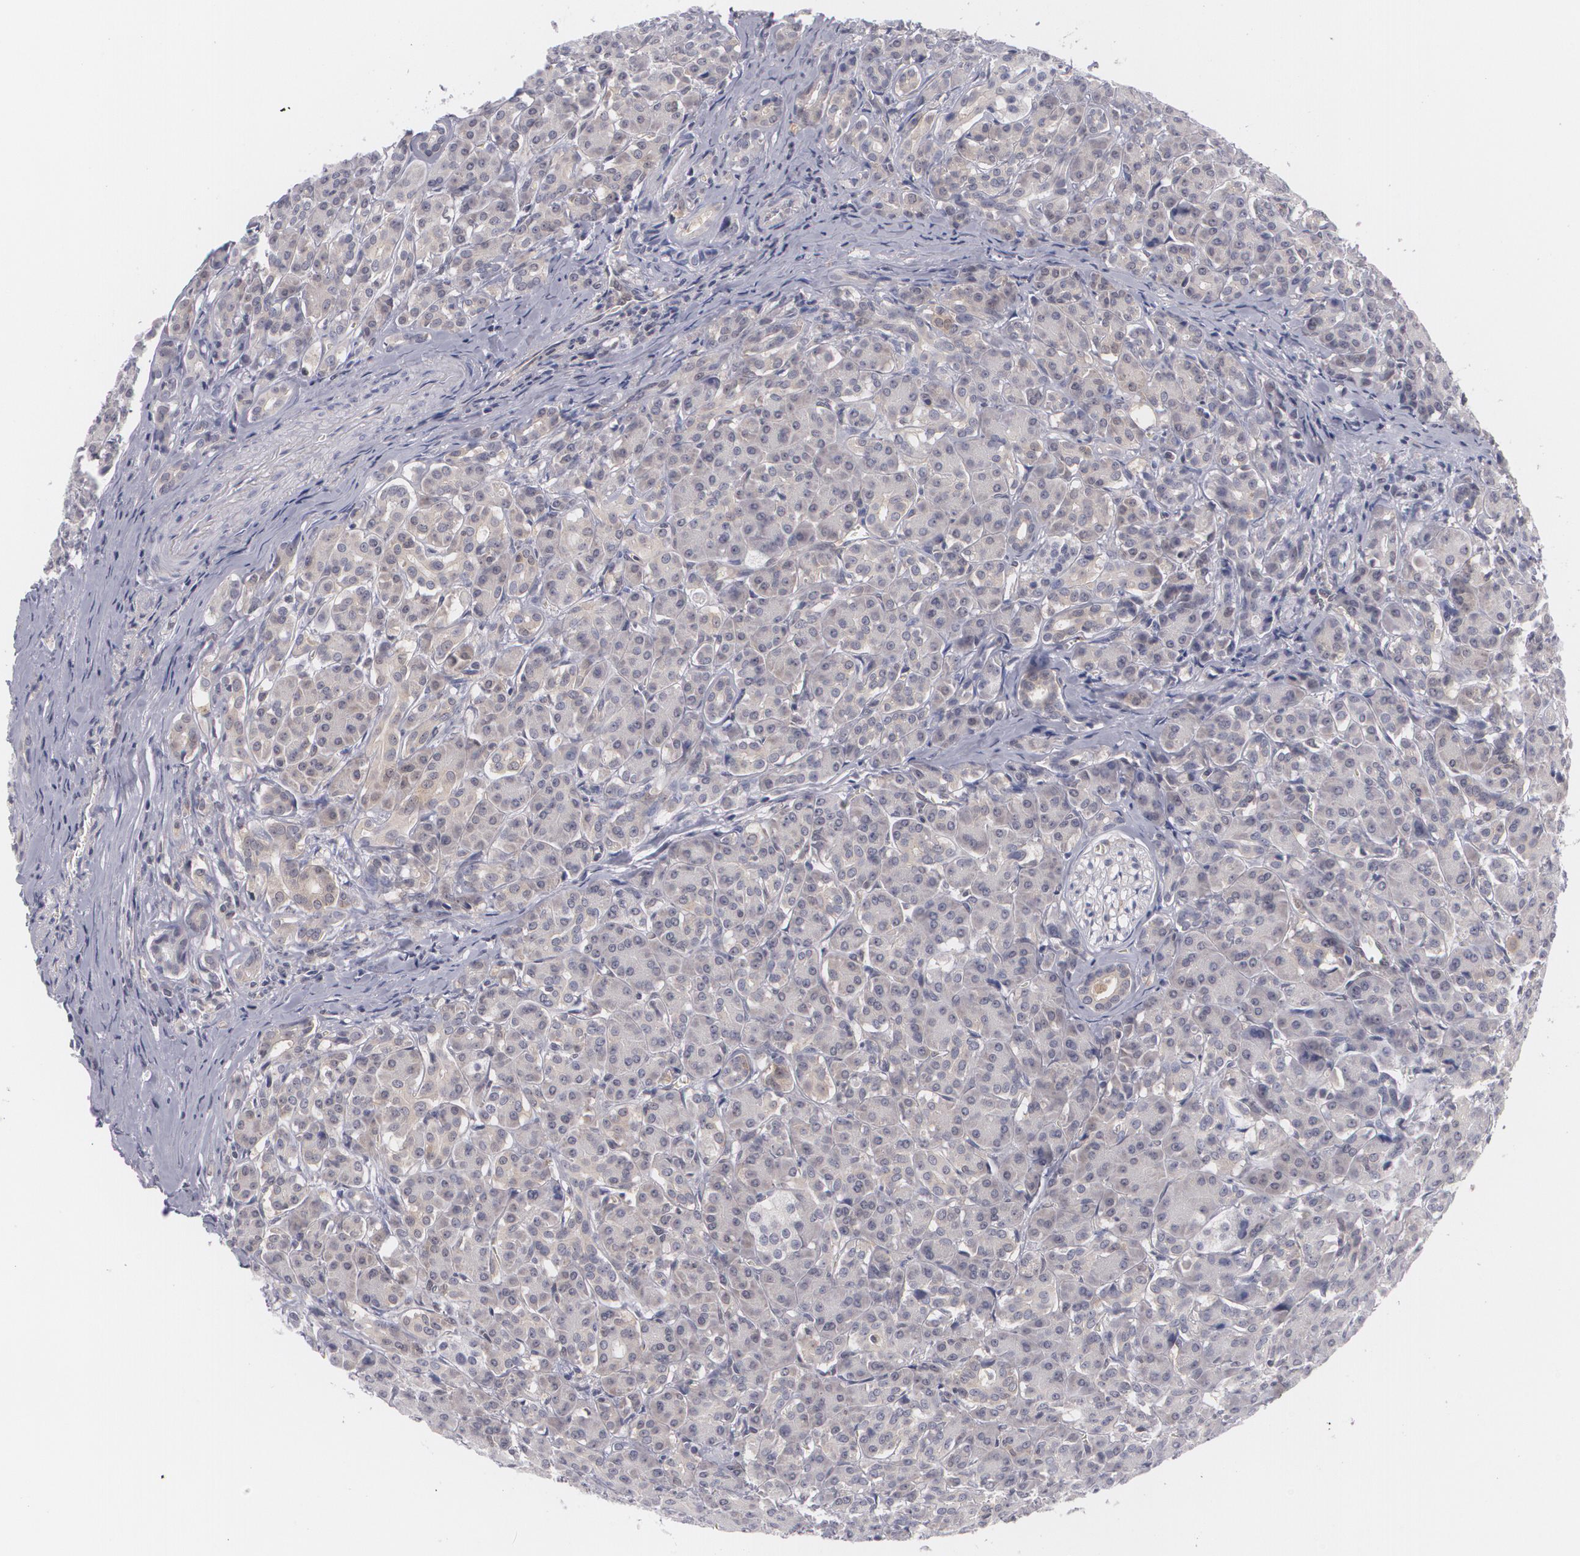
{"staining": {"intensity": "weak", "quantity": ">75%", "location": "cytoplasmic/membranous"}, "tissue": "pancreas", "cell_type": "Exocrine glandular cells", "image_type": "normal", "snomed": [{"axis": "morphology", "description": "Normal tissue, NOS"}, {"axis": "topography", "description": "Lymph node"}, {"axis": "topography", "description": "Pancreas"}], "caption": "Immunohistochemistry (DAB (3,3'-diaminobenzidine)) staining of normal human pancreas demonstrates weak cytoplasmic/membranous protein expression in about >75% of exocrine glandular cells. The staining was performed using DAB (3,3'-diaminobenzidine) to visualize the protein expression in brown, while the nuclei were stained in blue with hematoxylin (Magnification: 20x).", "gene": "BCL10", "patient": {"sex": "male", "age": 59}}